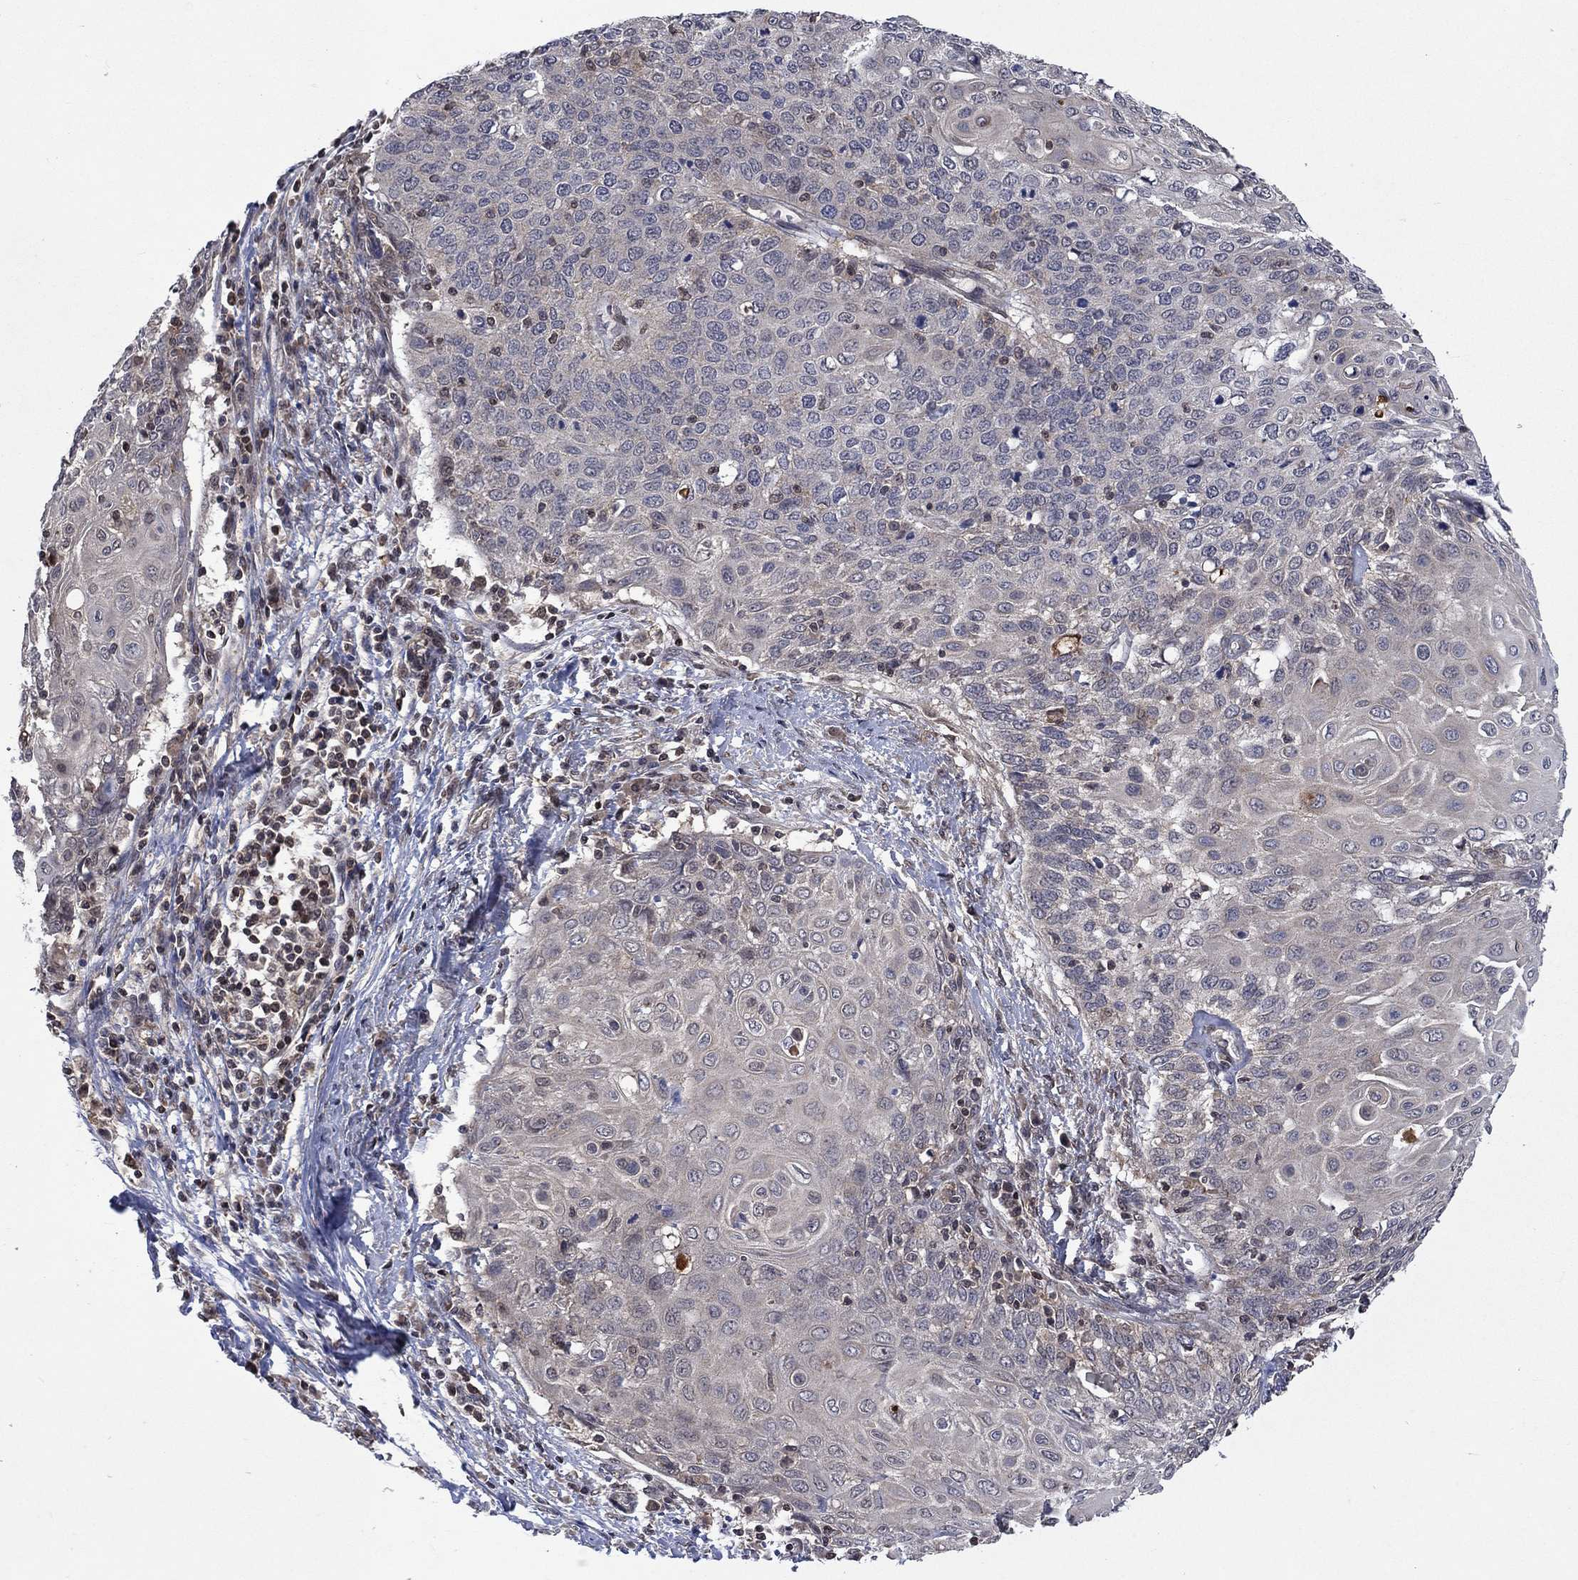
{"staining": {"intensity": "negative", "quantity": "none", "location": "none"}, "tissue": "cervical cancer", "cell_type": "Tumor cells", "image_type": "cancer", "snomed": [{"axis": "morphology", "description": "Squamous cell carcinoma, NOS"}, {"axis": "topography", "description": "Cervix"}], "caption": "High magnification brightfield microscopy of cervical cancer (squamous cell carcinoma) stained with DAB (3,3'-diaminobenzidine) (brown) and counterstained with hematoxylin (blue): tumor cells show no significant staining.", "gene": "IAH1", "patient": {"sex": "female", "age": 39}}